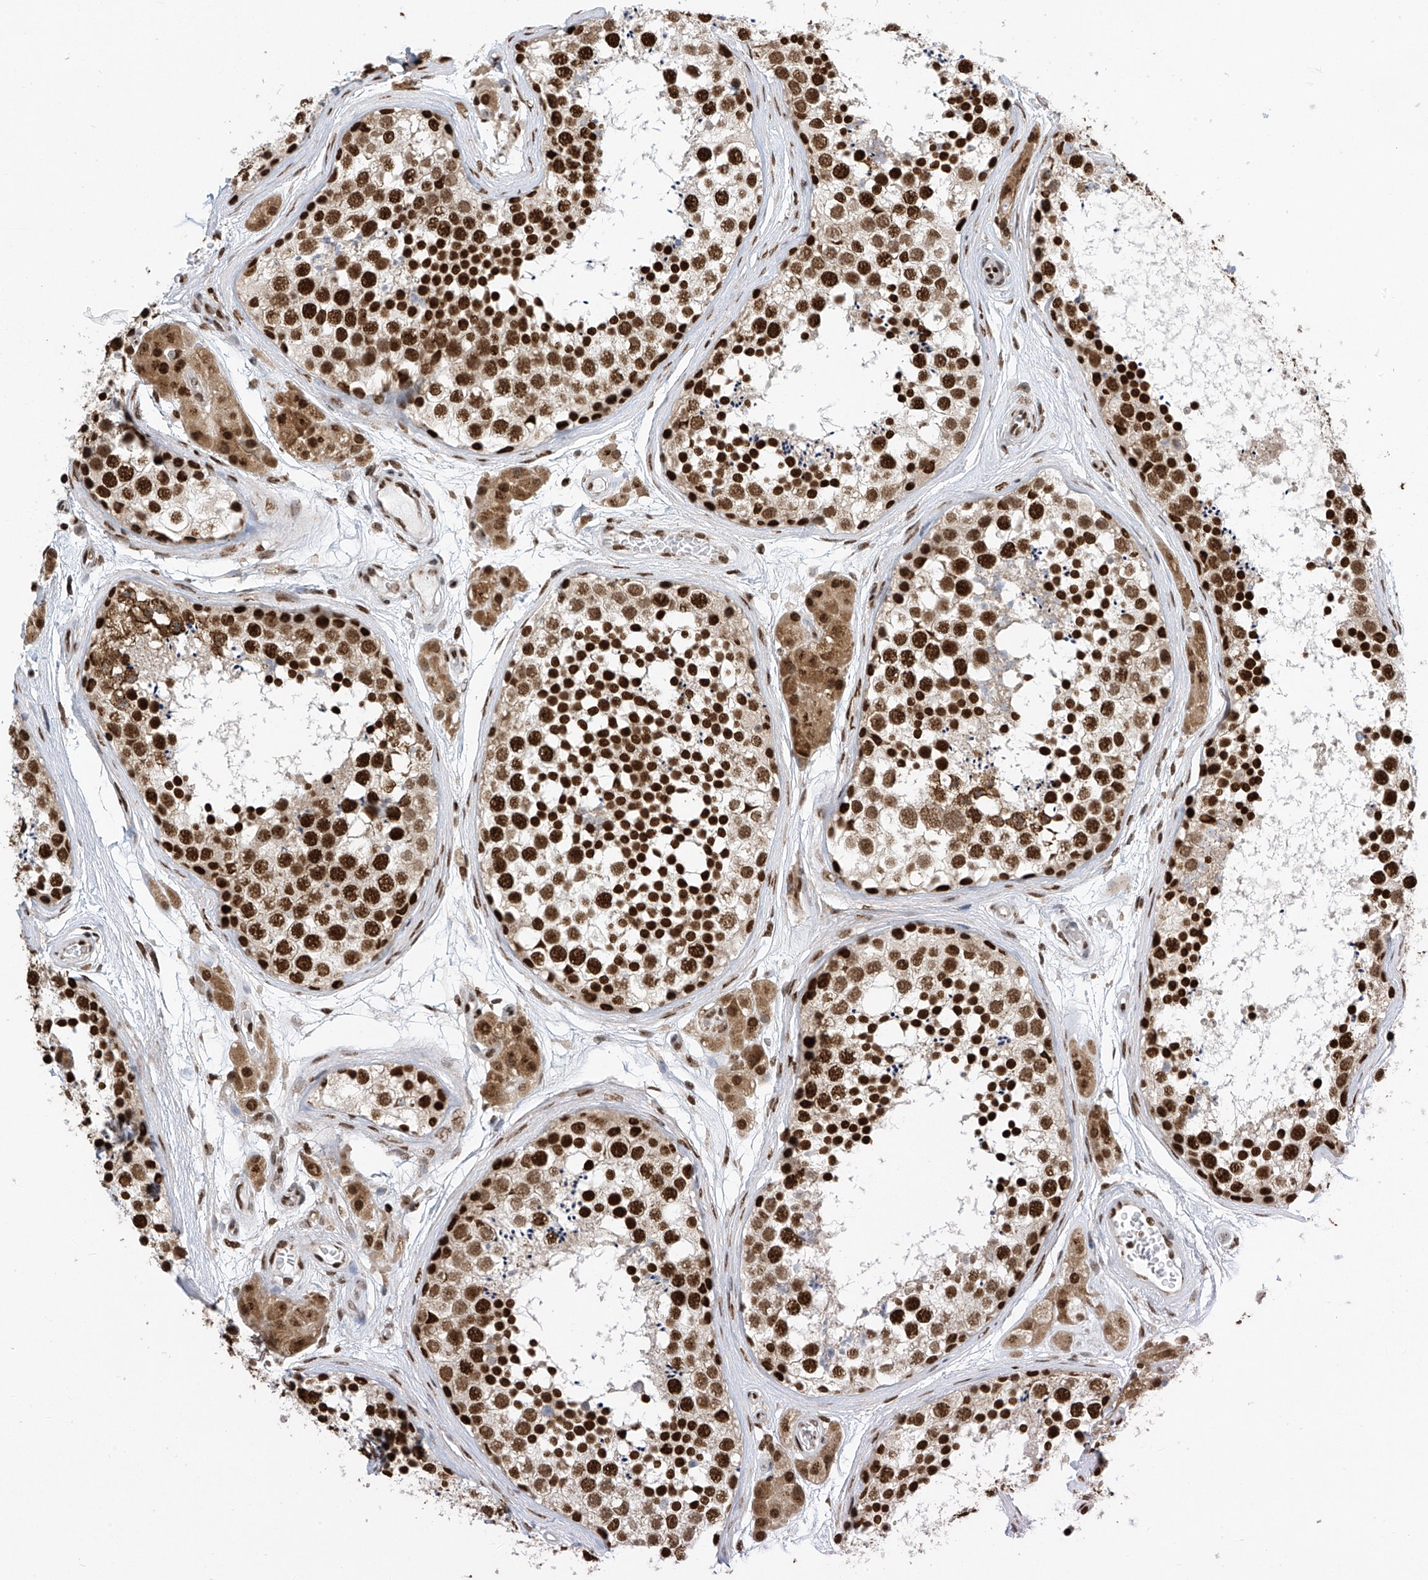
{"staining": {"intensity": "strong", "quantity": ">75%", "location": "nuclear"}, "tissue": "testis", "cell_type": "Cells in seminiferous ducts", "image_type": "normal", "snomed": [{"axis": "morphology", "description": "Normal tissue, NOS"}, {"axis": "topography", "description": "Testis"}], "caption": "Strong nuclear protein expression is present in approximately >75% of cells in seminiferous ducts in testis.", "gene": "APLF", "patient": {"sex": "male", "age": 56}}